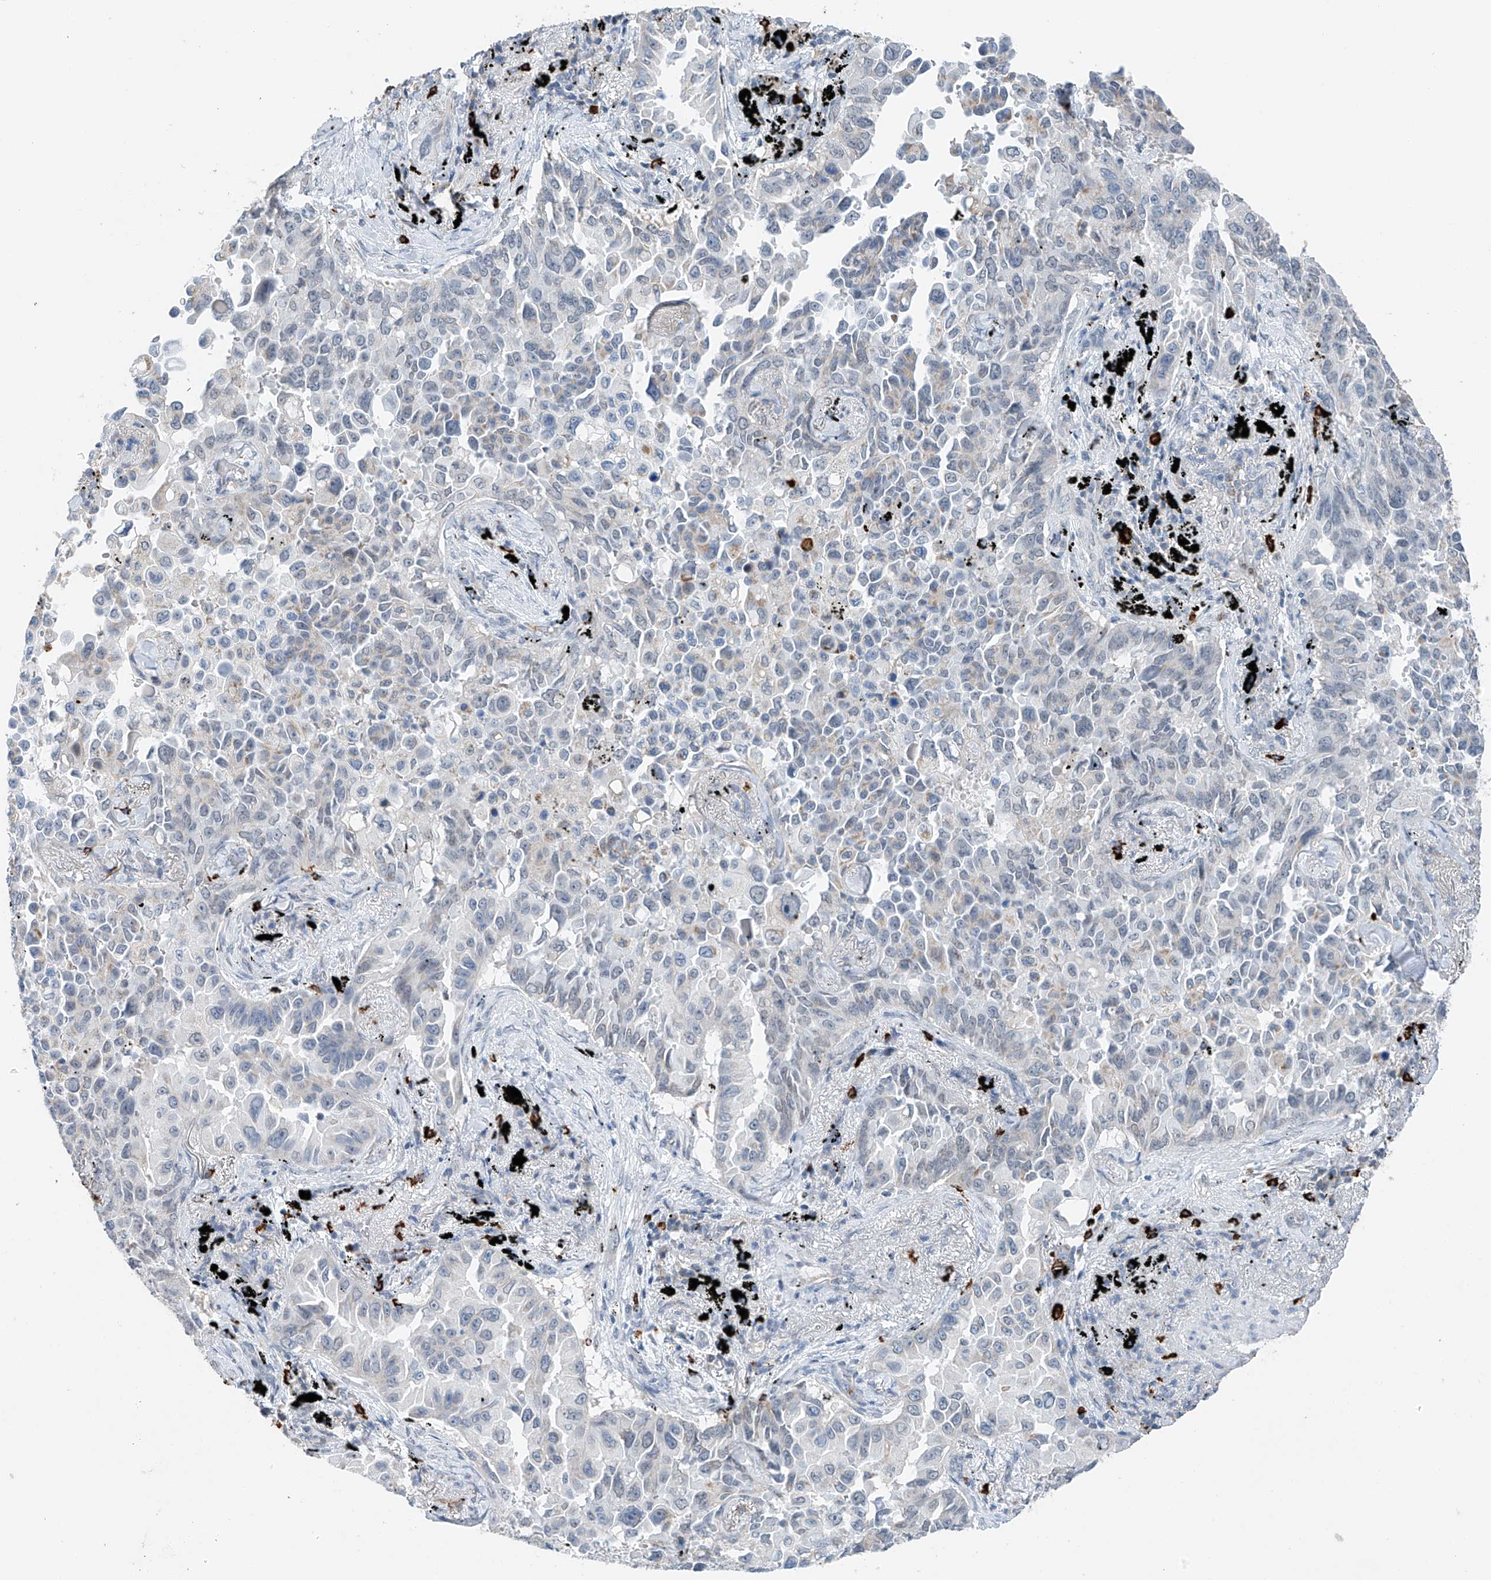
{"staining": {"intensity": "negative", "quantity": "none", "location": "none"}, "tissue": "lung cancer", "cell_type": "Tumor cells", "image_type": "cancer", "snomed": [{"axis": "morphology", "description": "Adenocarcinoma, NOS"}, {"axis": "topography", "description": "Lung"}], "caption": "Protein analysis of lung adenocarcinoma exhibits no significant positivity in tumor cells. (Brightfield microscopy of DAB (3,3'-diaminobenzidine) IHC at high magnification).", "gene": "KLF15", "patient": {"sex": "female", "age": 67}}